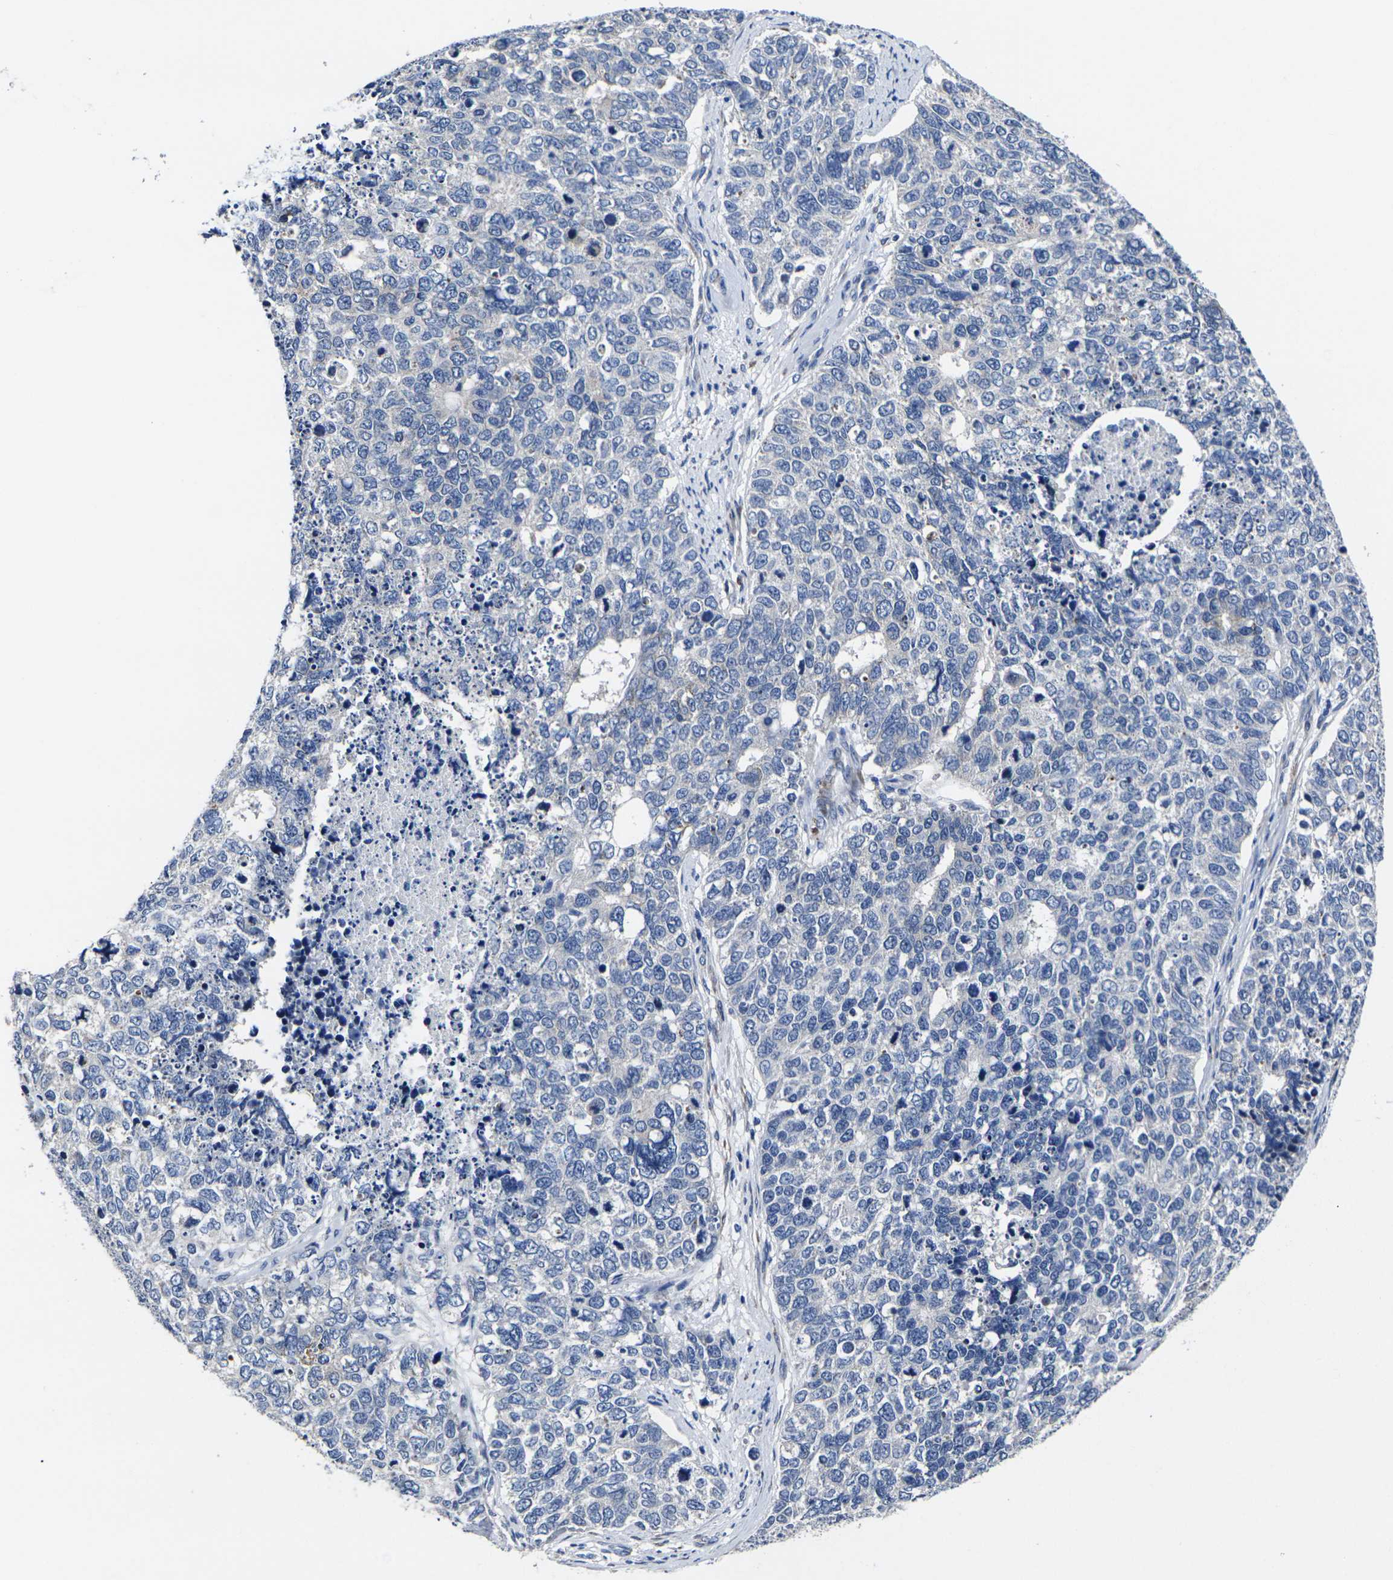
{"staining": {"intensity": "negative", "quantity": "none", "location": "none"}, "tissue": "cervical cancer", "cell_type": "Tumor cells", "image_type": "cancer", "snomed": [{"axis": "morphology", "description": "Squamous cell carcinoma, NOS"}, {"axis": "topography", "description": "Cervix"}], "caption": "This is an IHC micrograph of human squamous cell carcinoma (cervical). There is no expression in tumor cells.", "gene": "CYP2C8", "patient": {"sex": "female", "age": 63}}